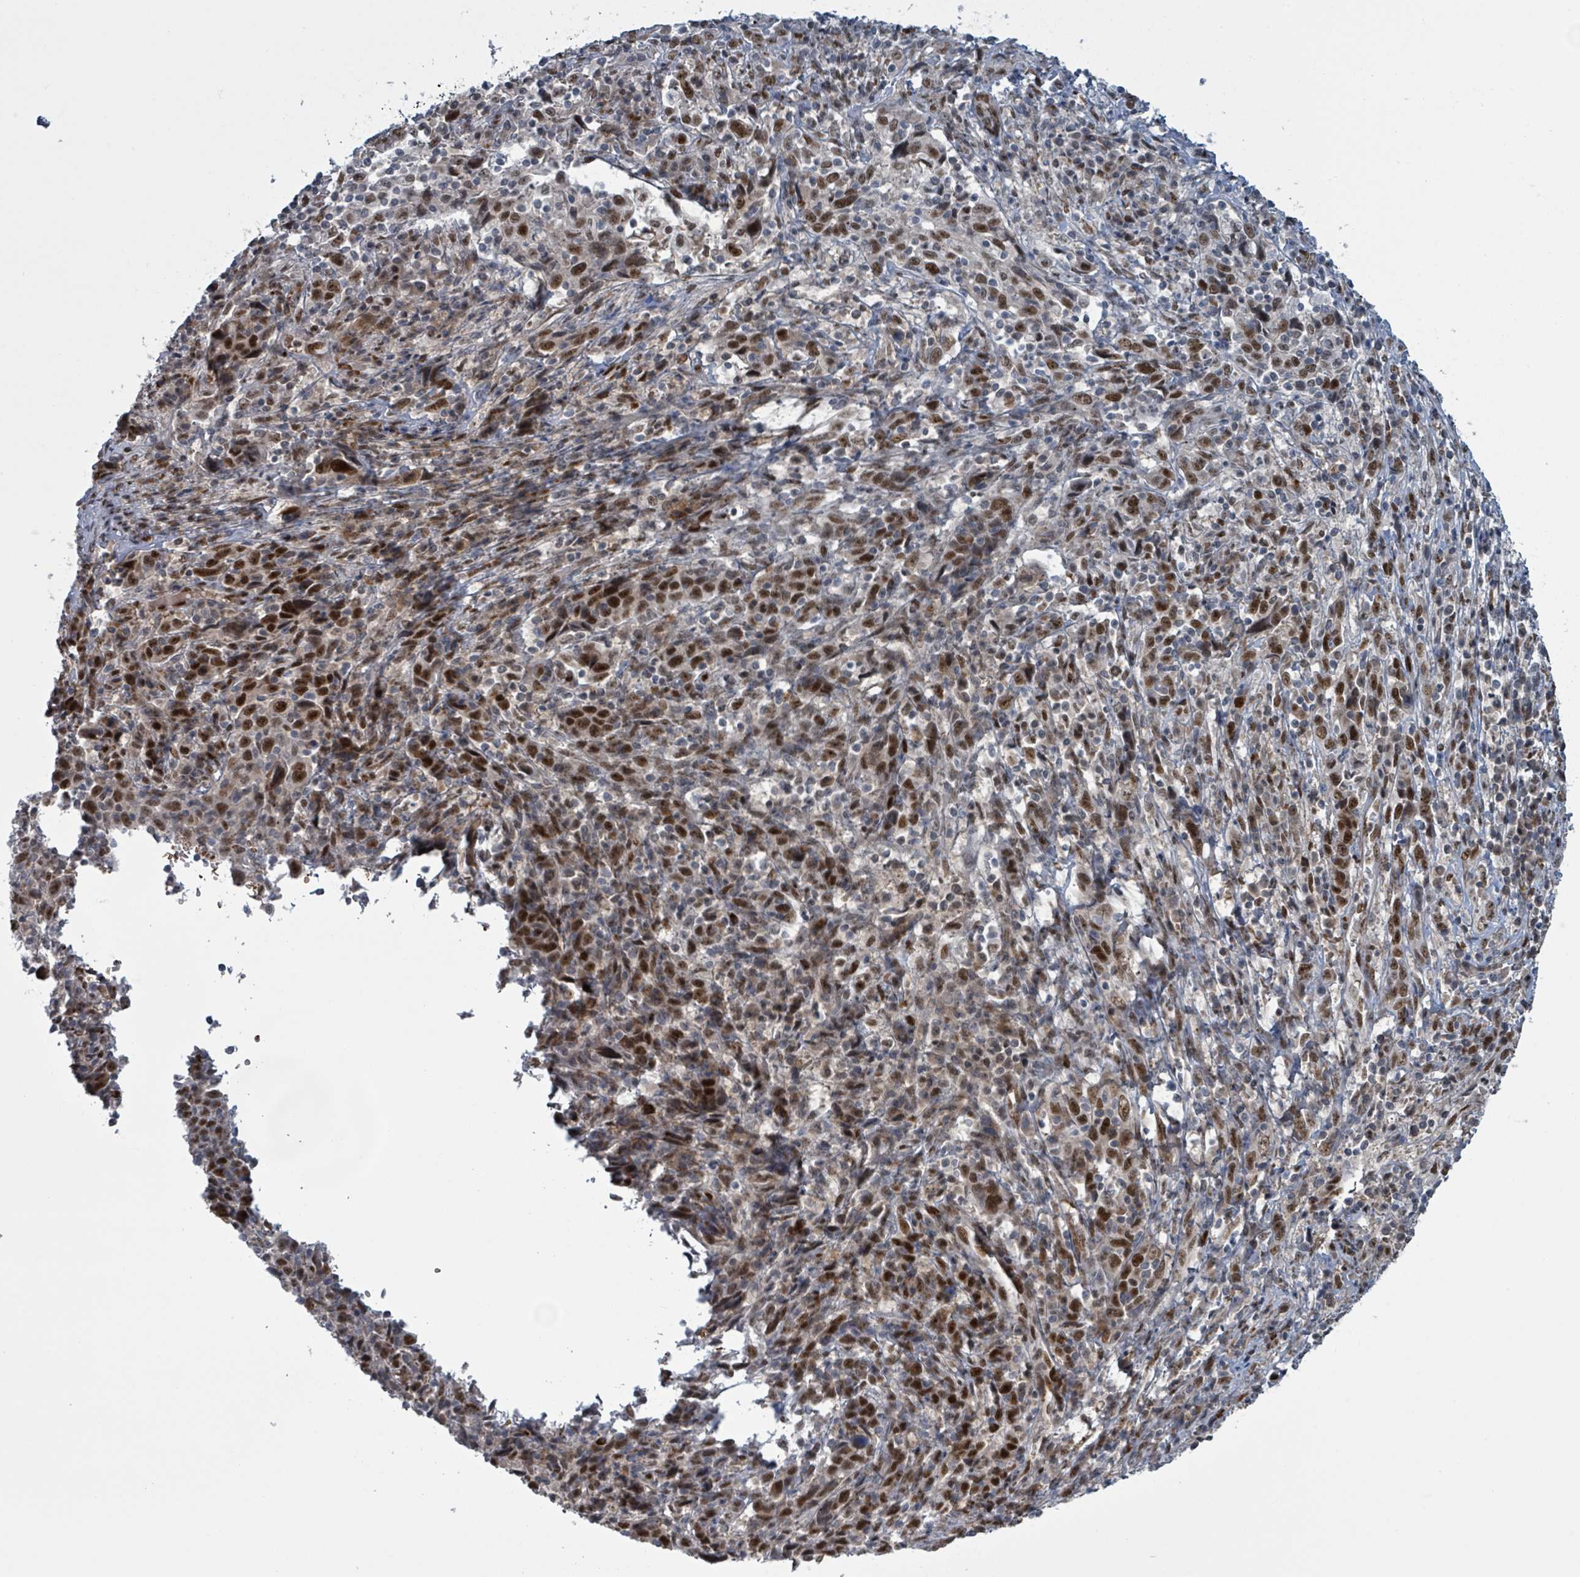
{"staining": {"intensity": "strong", "quantity": ">75%", "location": "nuclear"}, "tissue": "cervical cancer", "cell_type": "Tumor cells", "image_type": "cancer", "snomed": [{"axis": "morphology", "description": "Squamous cell carcinoma, NOS"}, {"axis": "topography", "description": "Cervix"}], "caption": "A histopathology image of cervical cancer stained for a protein shows strong nuclear brown staining in tumor cells.", "gene": "KLF3", "patient": {"sex": "female", "age": 46}}